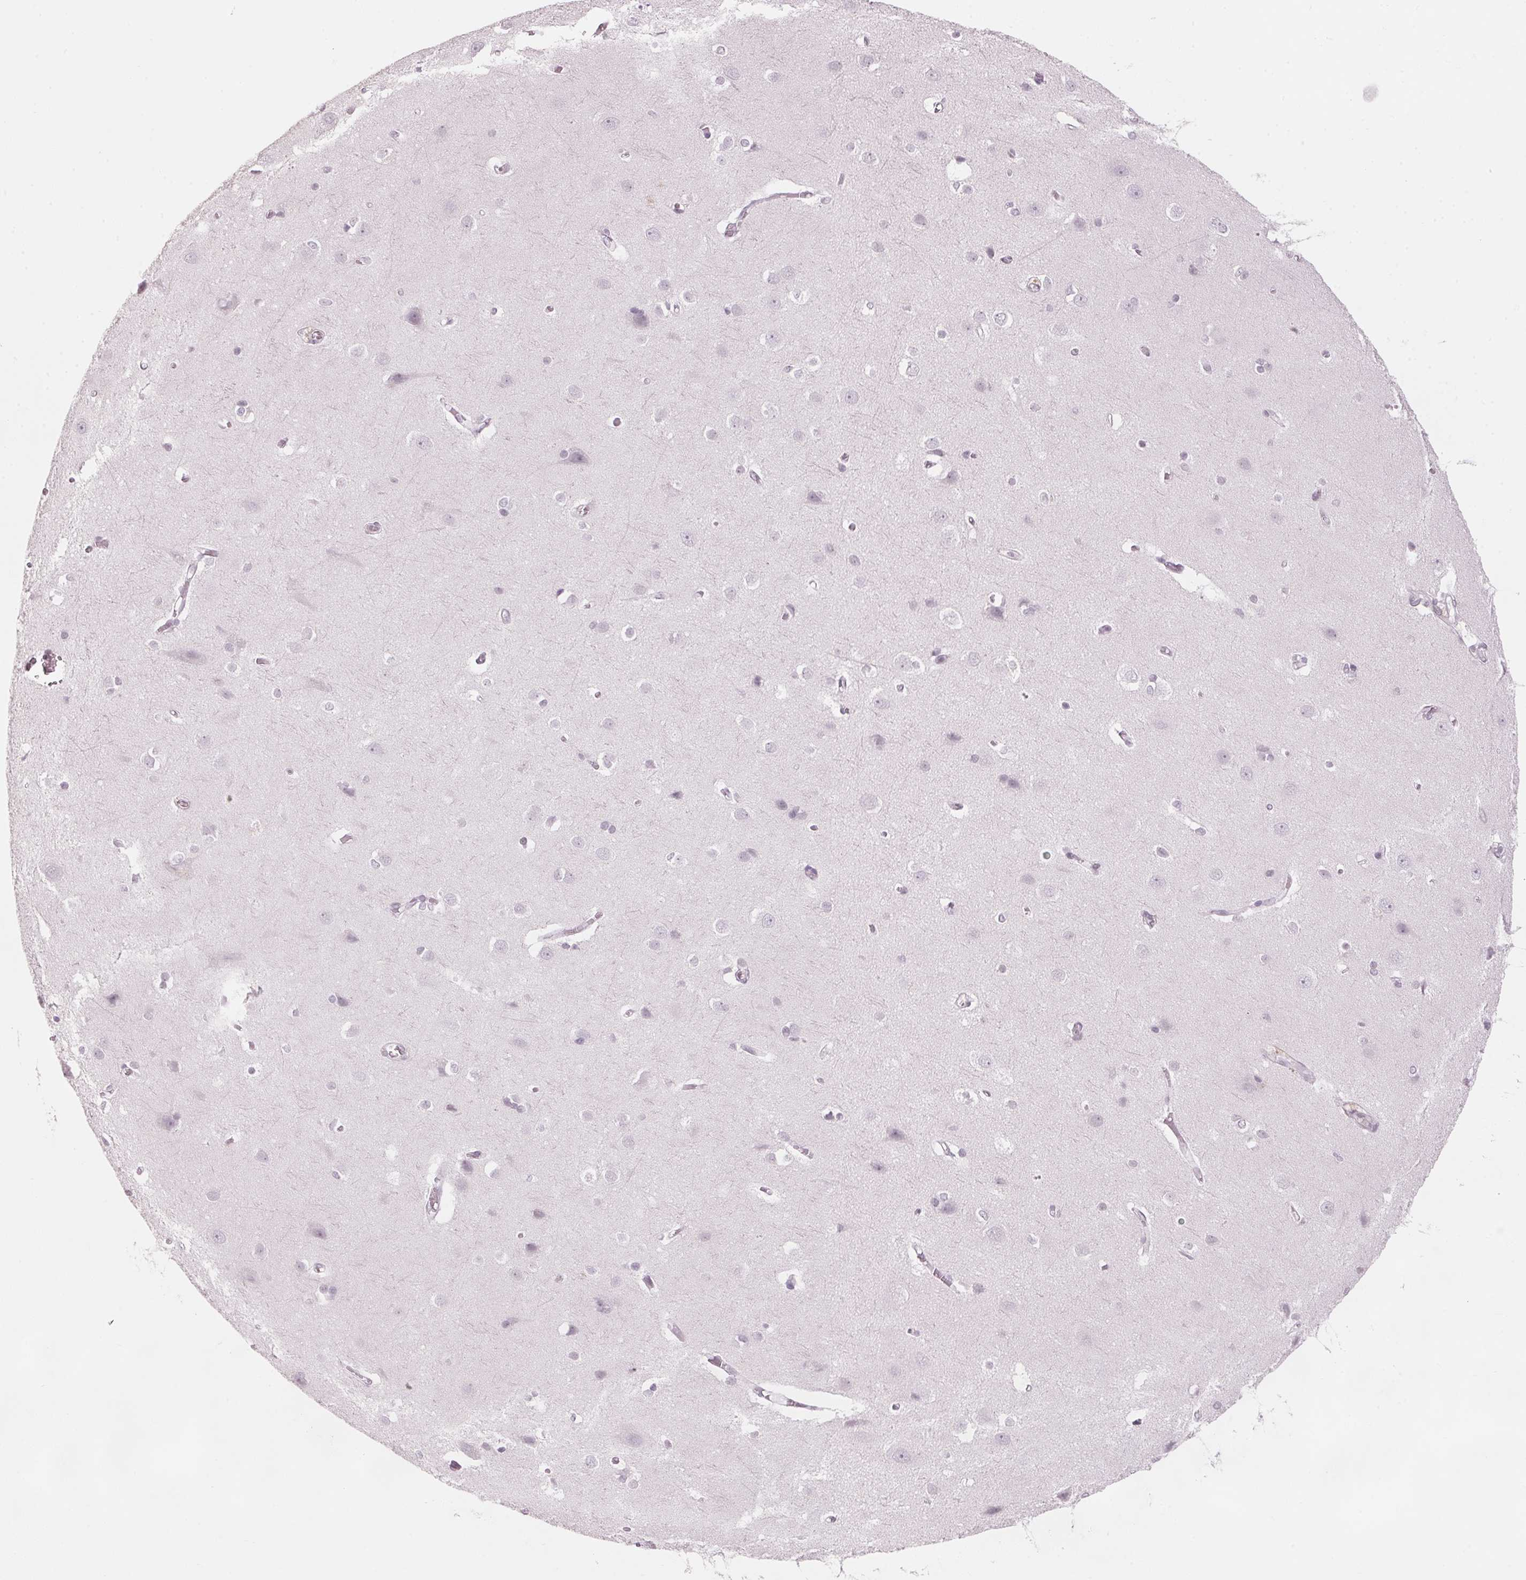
{"staining": {"intensity": "negative", "quantity": "none", "location": "none"}, "tissue": "cerebral cortex", "cell_type": "Endothelial cells", "image_type": "normal", "snomed": [{"axis": "morphology", "description": "Normal tissue, NOS"}, {"axis": "topography", "description": "Cerebral cortex"}], "caption": "Micrograph shows no protein positivity in endothelial cells of unremarkable cerebral cortex. (Brightfield microscopy of DAB (3,3'-diaminobenzidine) IHC at high magnification).", "gene": "SCTR", "patient": {"sex": "male", "age": 37}}